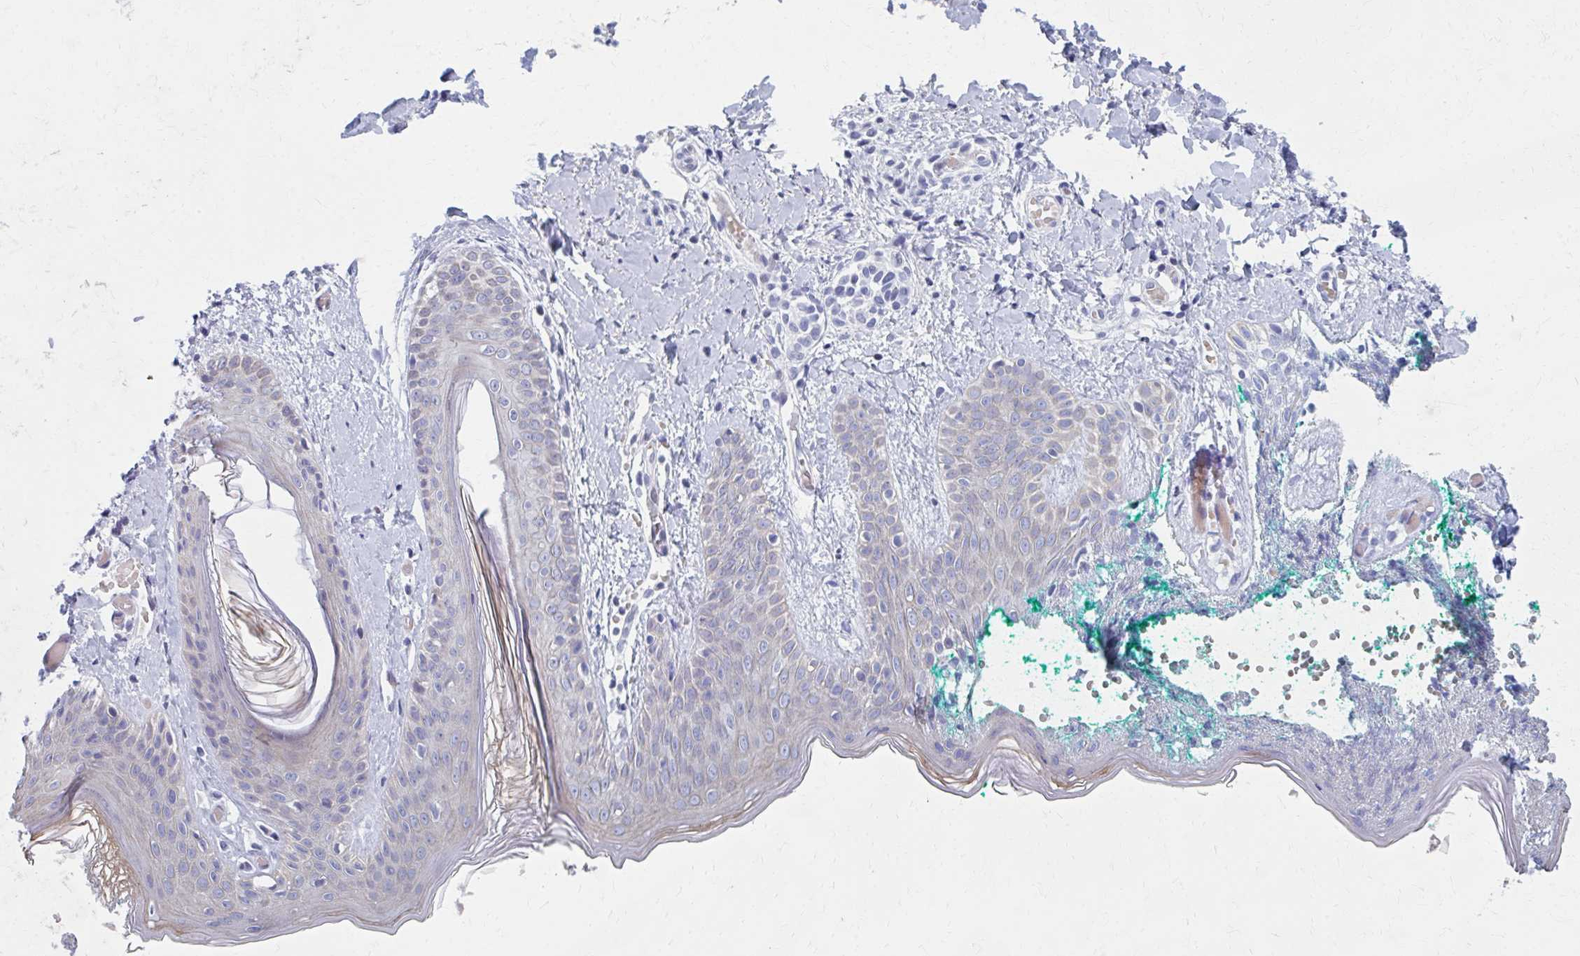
{"staining": {"intensity": "negative", "quantity": "none", "location": "none"}, "tissue": "skin", "cell_type": "Fibroblasts", "image_type": "normal", "snomed": [{"axis": "morphology", "description": "Normal tissue, NOS"}, {"axis": "topography", "description": "Skin"}], "caption": "IHC of normal human skin exhibits no staining in fibroblasts. (Stains: DAB (3,3'-diaminobenzidine) immunohistochemistry with hematoxylin counter stain, Microscopy: brightfield microscopy at high magnification).", "gene": "ABHD16B", "patient": {"sex": "male", "age": 16}}